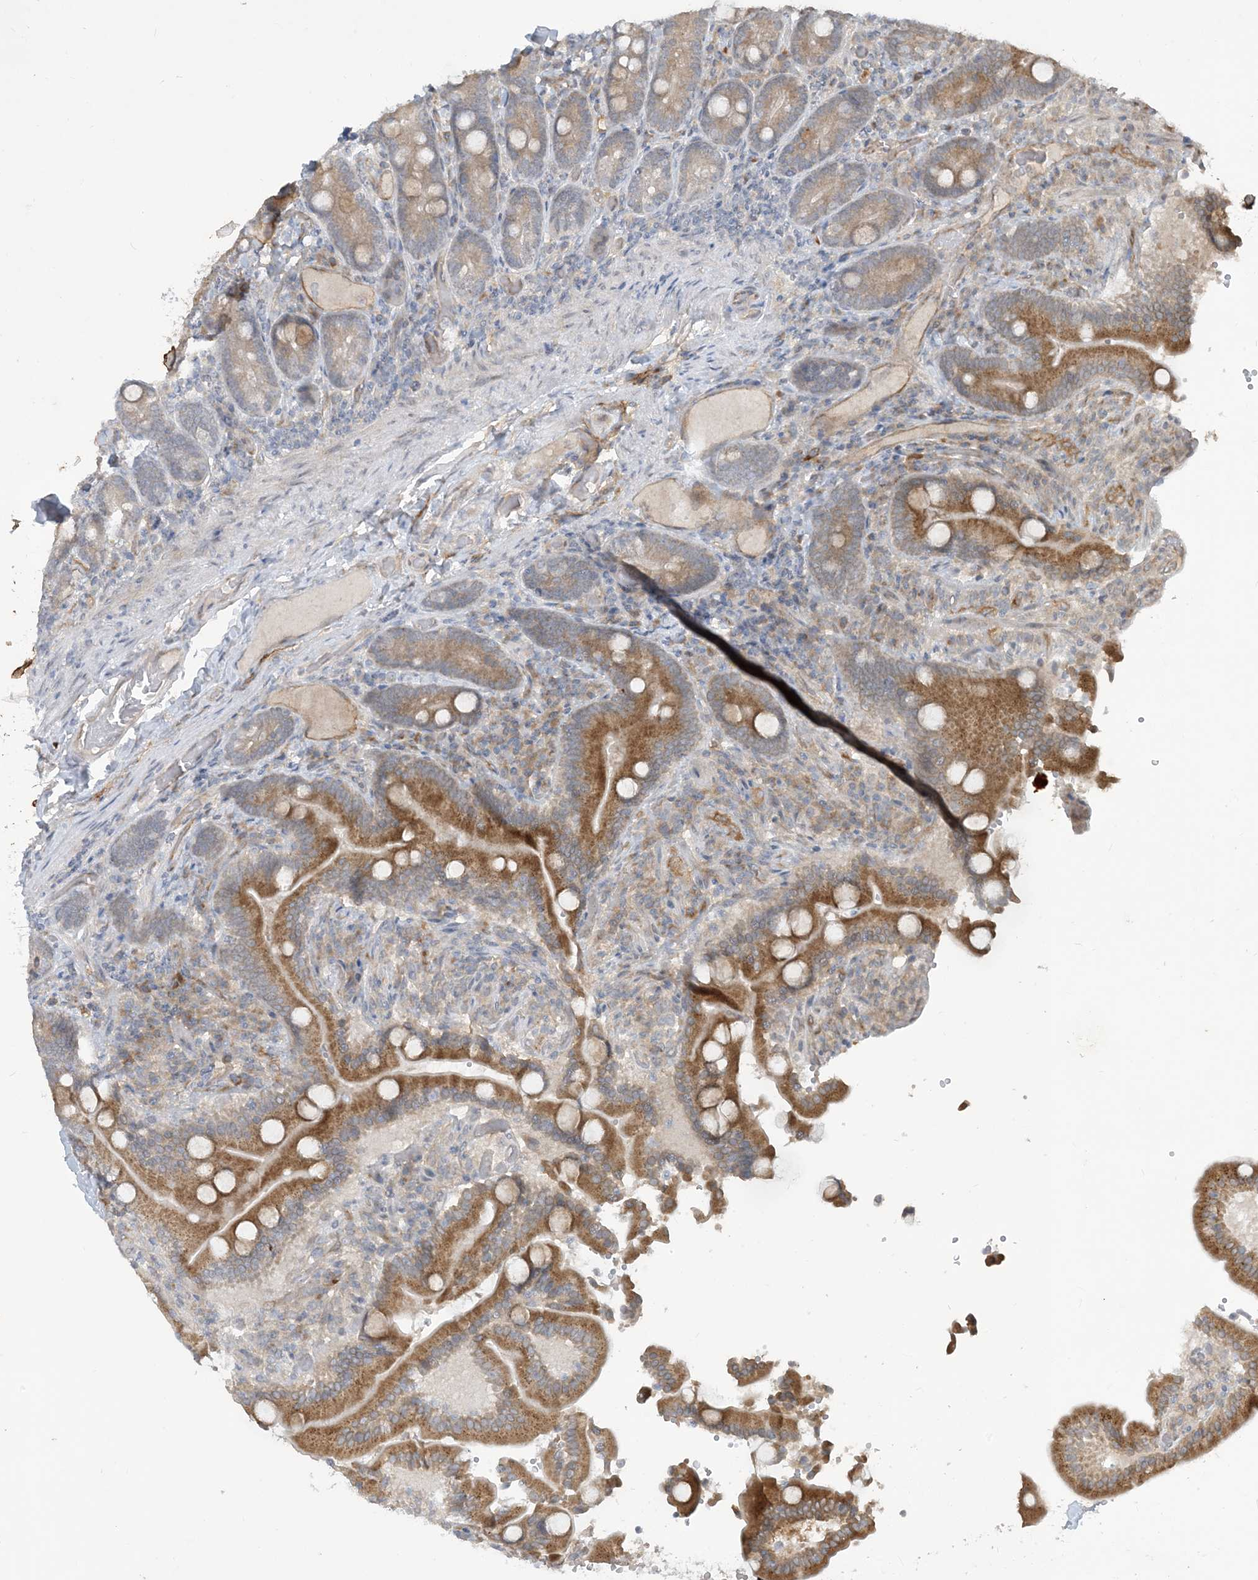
{"staining": {"intensity": "moderate", "quantity": ">75%", "location": "cytoplasmic/membranous"}, "tissue": "duodenum", "cell_type": "Glandular cells", "image_type": "normal", "snomed": [{"axis": "morphology", "description": "Normal tissue, NOS"}, {"axis": "topography", "description": "Duodenum"}], "caption": "Normal duodenum reveals moderate cytoplasmic/membranous staining in approximately >75% of glandular cells, visualized by immunohistochemistry. (DAB (3,3'-diaminobenzidine) IHC with brightfield microscopy, high magnification).", "gene": "CDS1", "patient": {"sex": "female", "age": 62}}